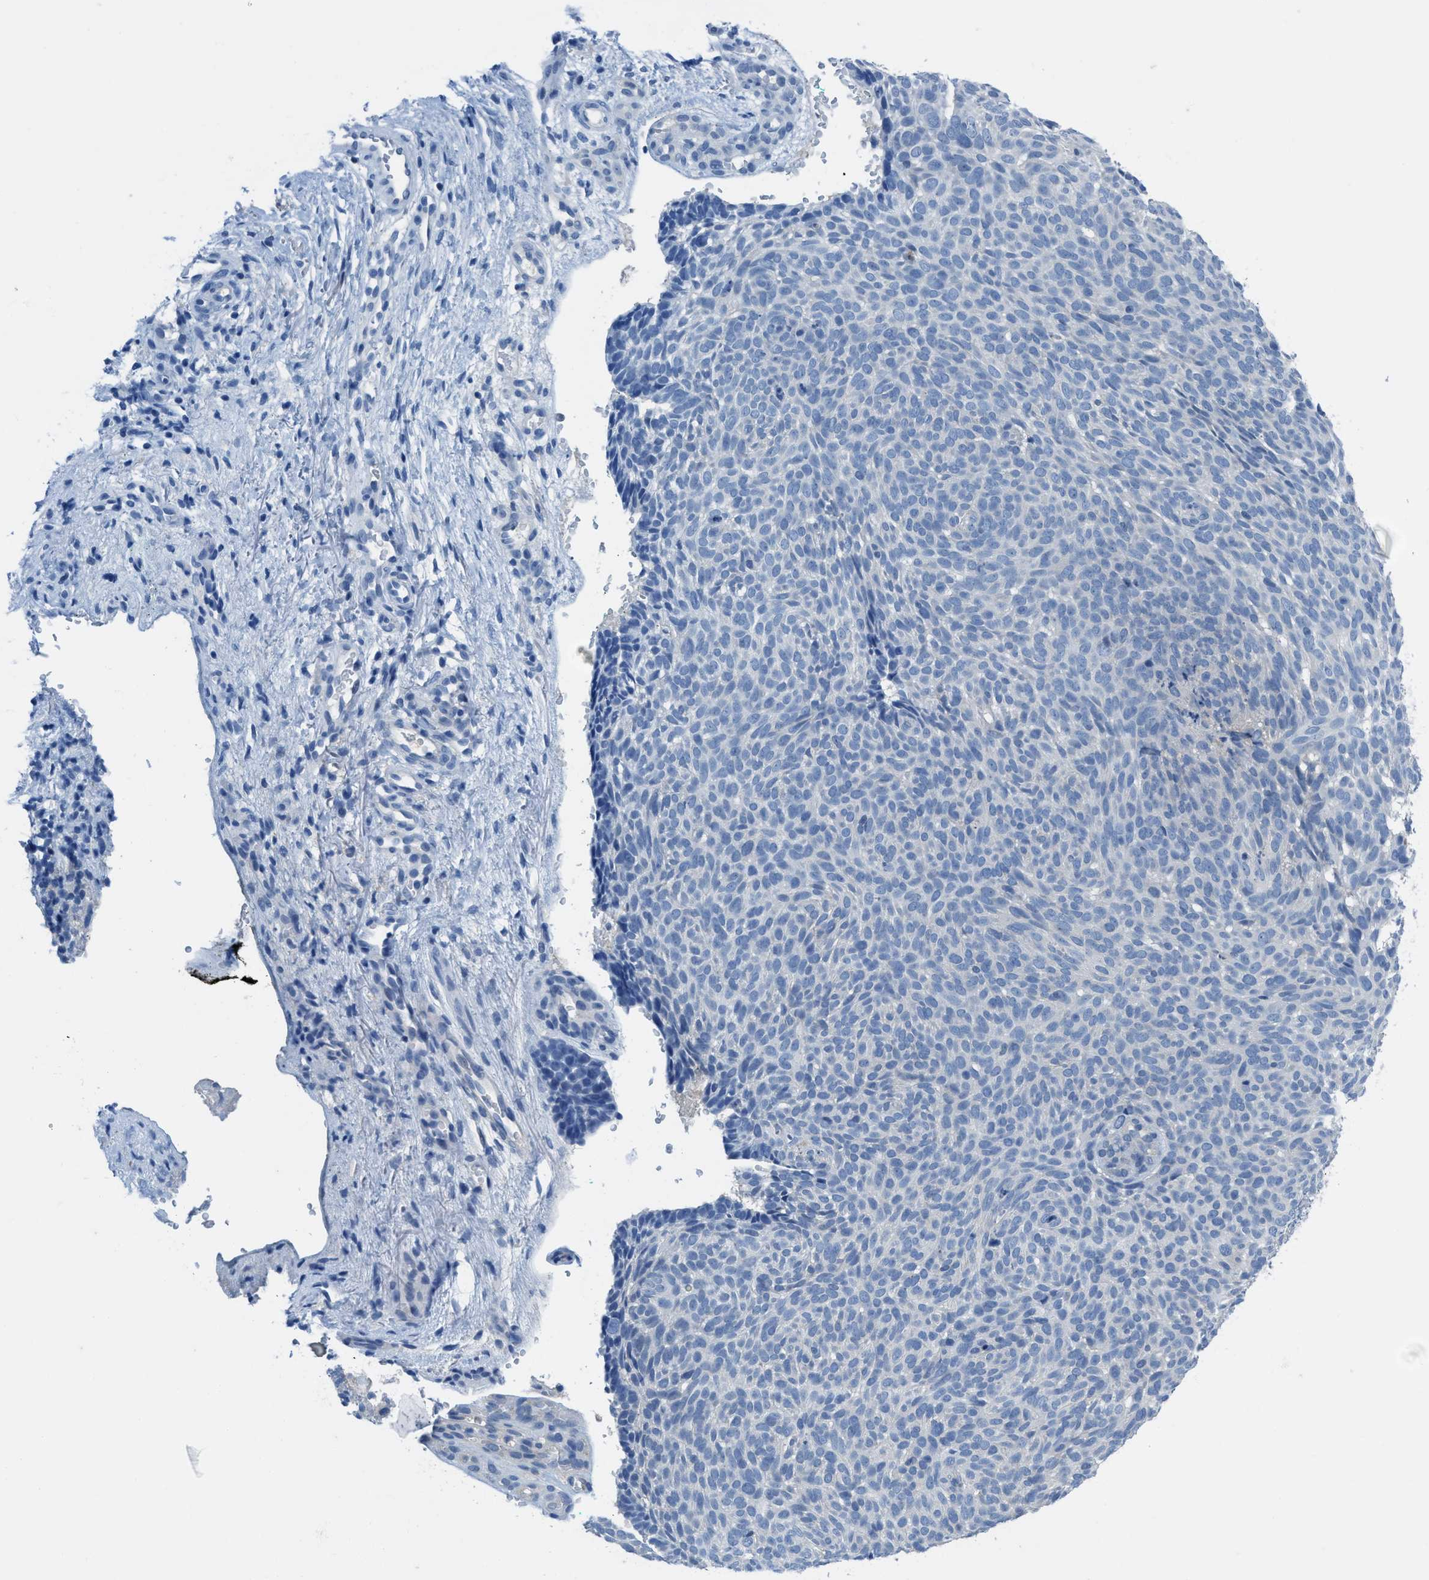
{"staining": {"intensity": "negative", "quantity": "none", "location": "none"}, "tissue": "skin cancer", "cell_type": "Tumor cells", "image_type": "cancer", "snomed": [{"axis": "morphology", "description": "Basal cell carcinoma"}, {"axis": "topography", "description": "Skin"}], "caption": "IHC image of human skin cancer stained for a protein (brown), which demonstrates no positivity in tumor cells.", "gene": "NUDT5", "patient": {"sex": "male", "age": 61}}